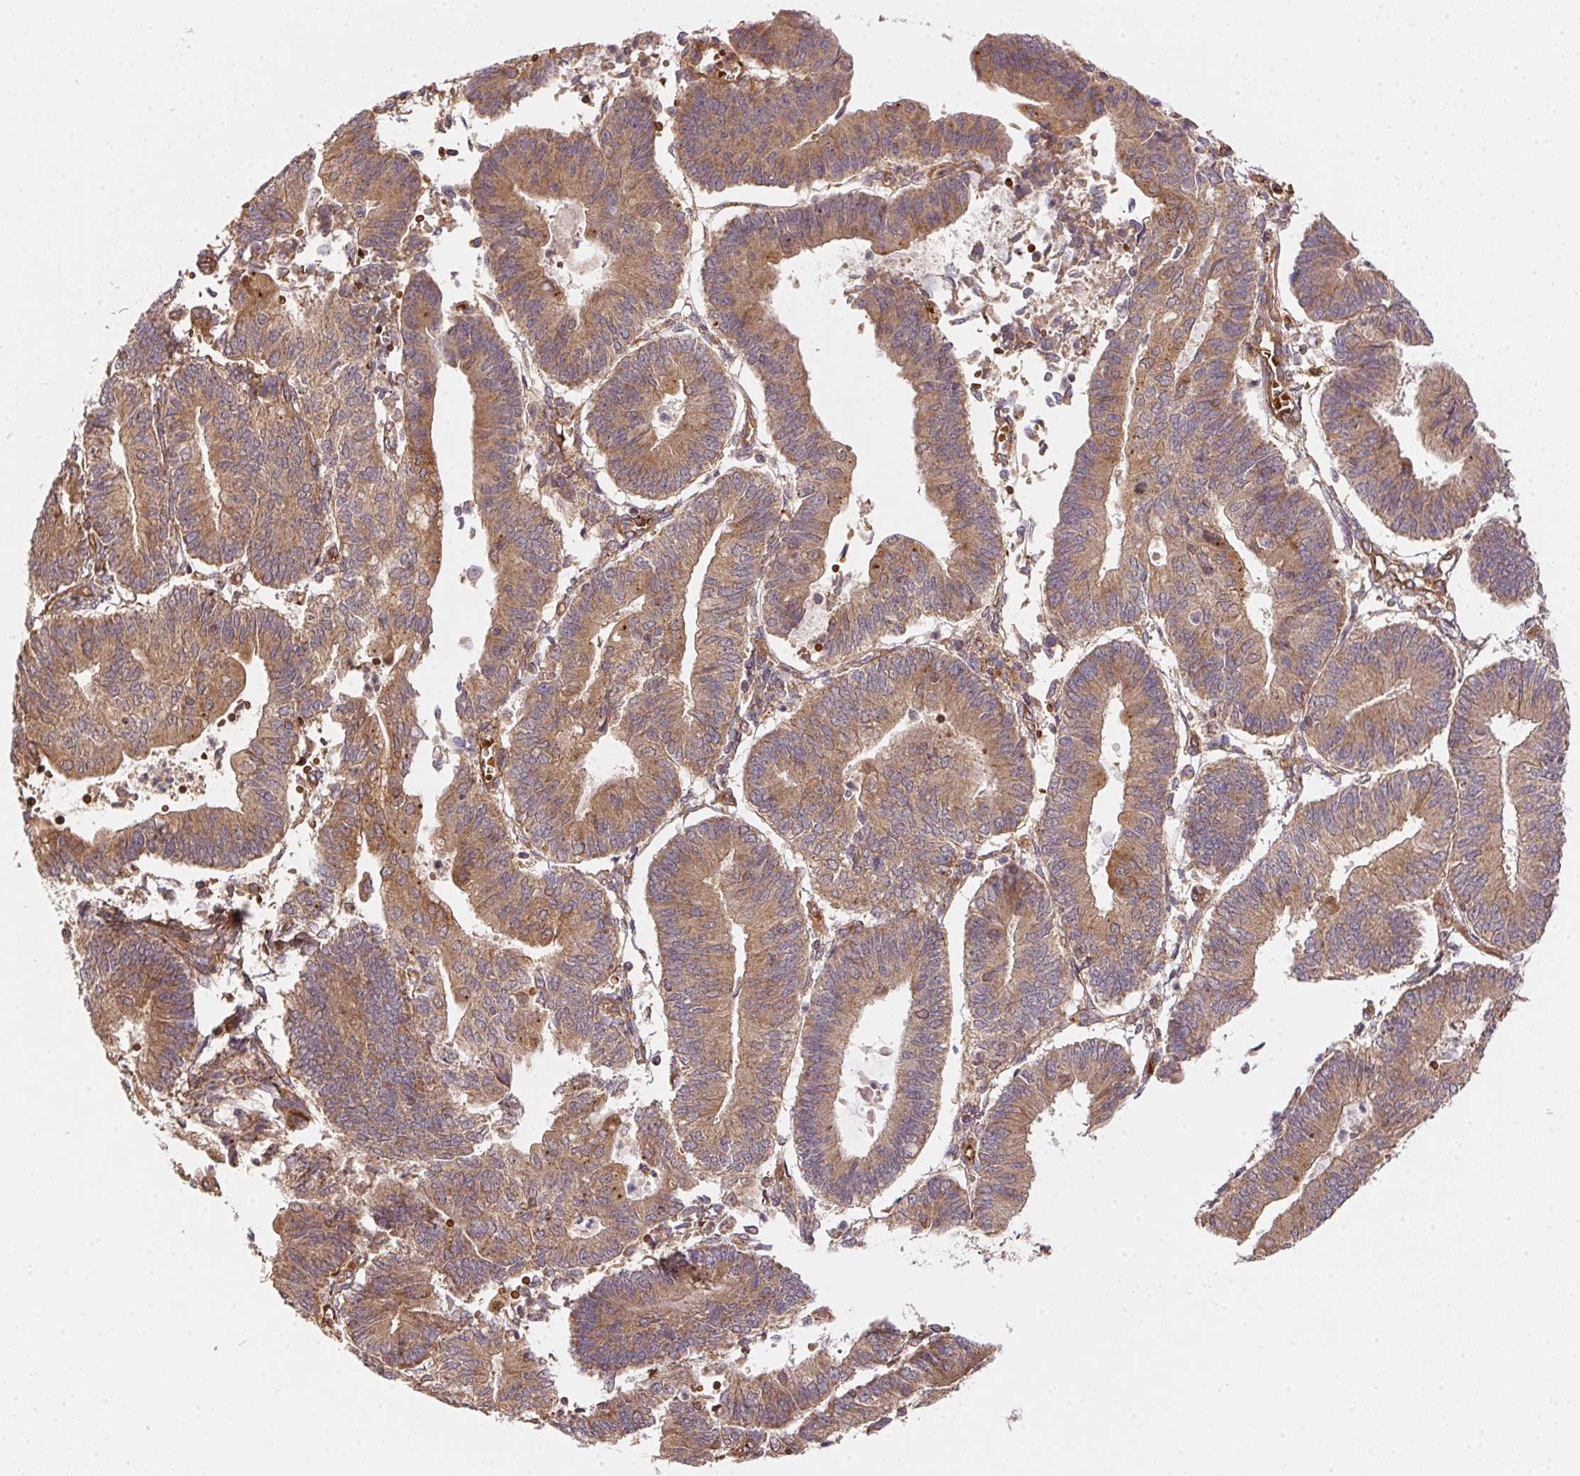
{"staining": {"intensity": "moderate", "quantity": ">75%", "location": "cytoplasmic/membranous"}, "tissue": "endometrial cancer", "cell_type": "Tumor cells", "image_type": "cancer", "snomed": [{"axis": "morphology", "description": "Adenocarcinoma, NOS"}, {"axis": "topography", "description": "Endometrium"}], "caption": "Protein expression analysis of endometrial cancer (adenocarcinoma) shows moderate cytoplasmic/membranous staining in about >75% of tumor cells. (IHC, brightfield microscopy, high magnification).", "gene": "USE1", "patient": {"sex": "female", "age": 65}}